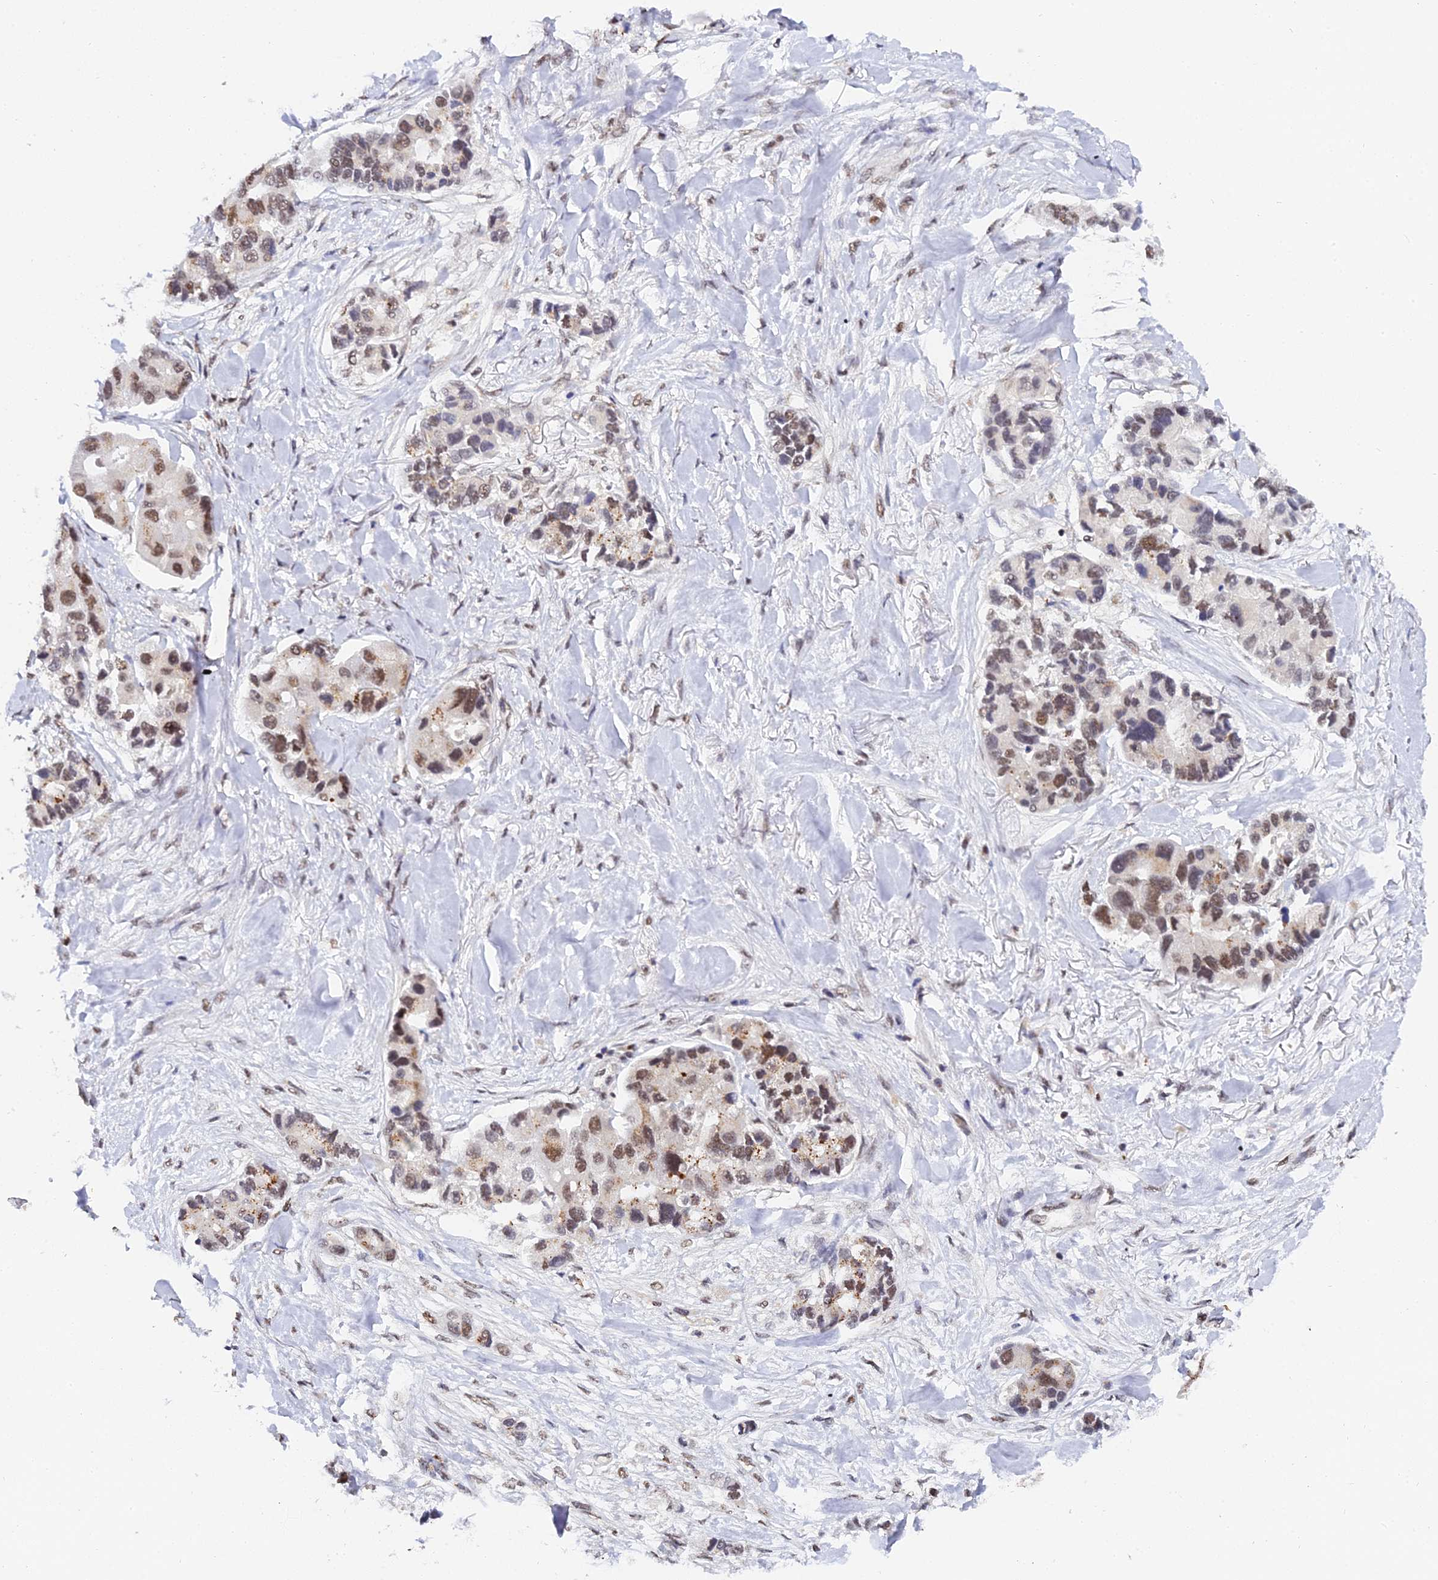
{"staining": {"intensity": "moderate", "quantity": "25%-75%", "location": "cytoplasmic/membranous,nuclear"}, "tissue": "lung cancer", "cell_type": "Tumor cells", "image_type": "cancer", "snomed": [{"axis": "morphology", "description": "Adenocarcinoma, NOS"}, {"axis": "topography", "description": "Lung"}], "caption": "Protein staining by IHC displays moderate cytoplasmic/membranous and nuclear expression in approximately 25%-75% of tumor cells in lung adenocarcinoma.", "gene": "EXOSC3", "patient": {"sex": "female", "age": 54}}